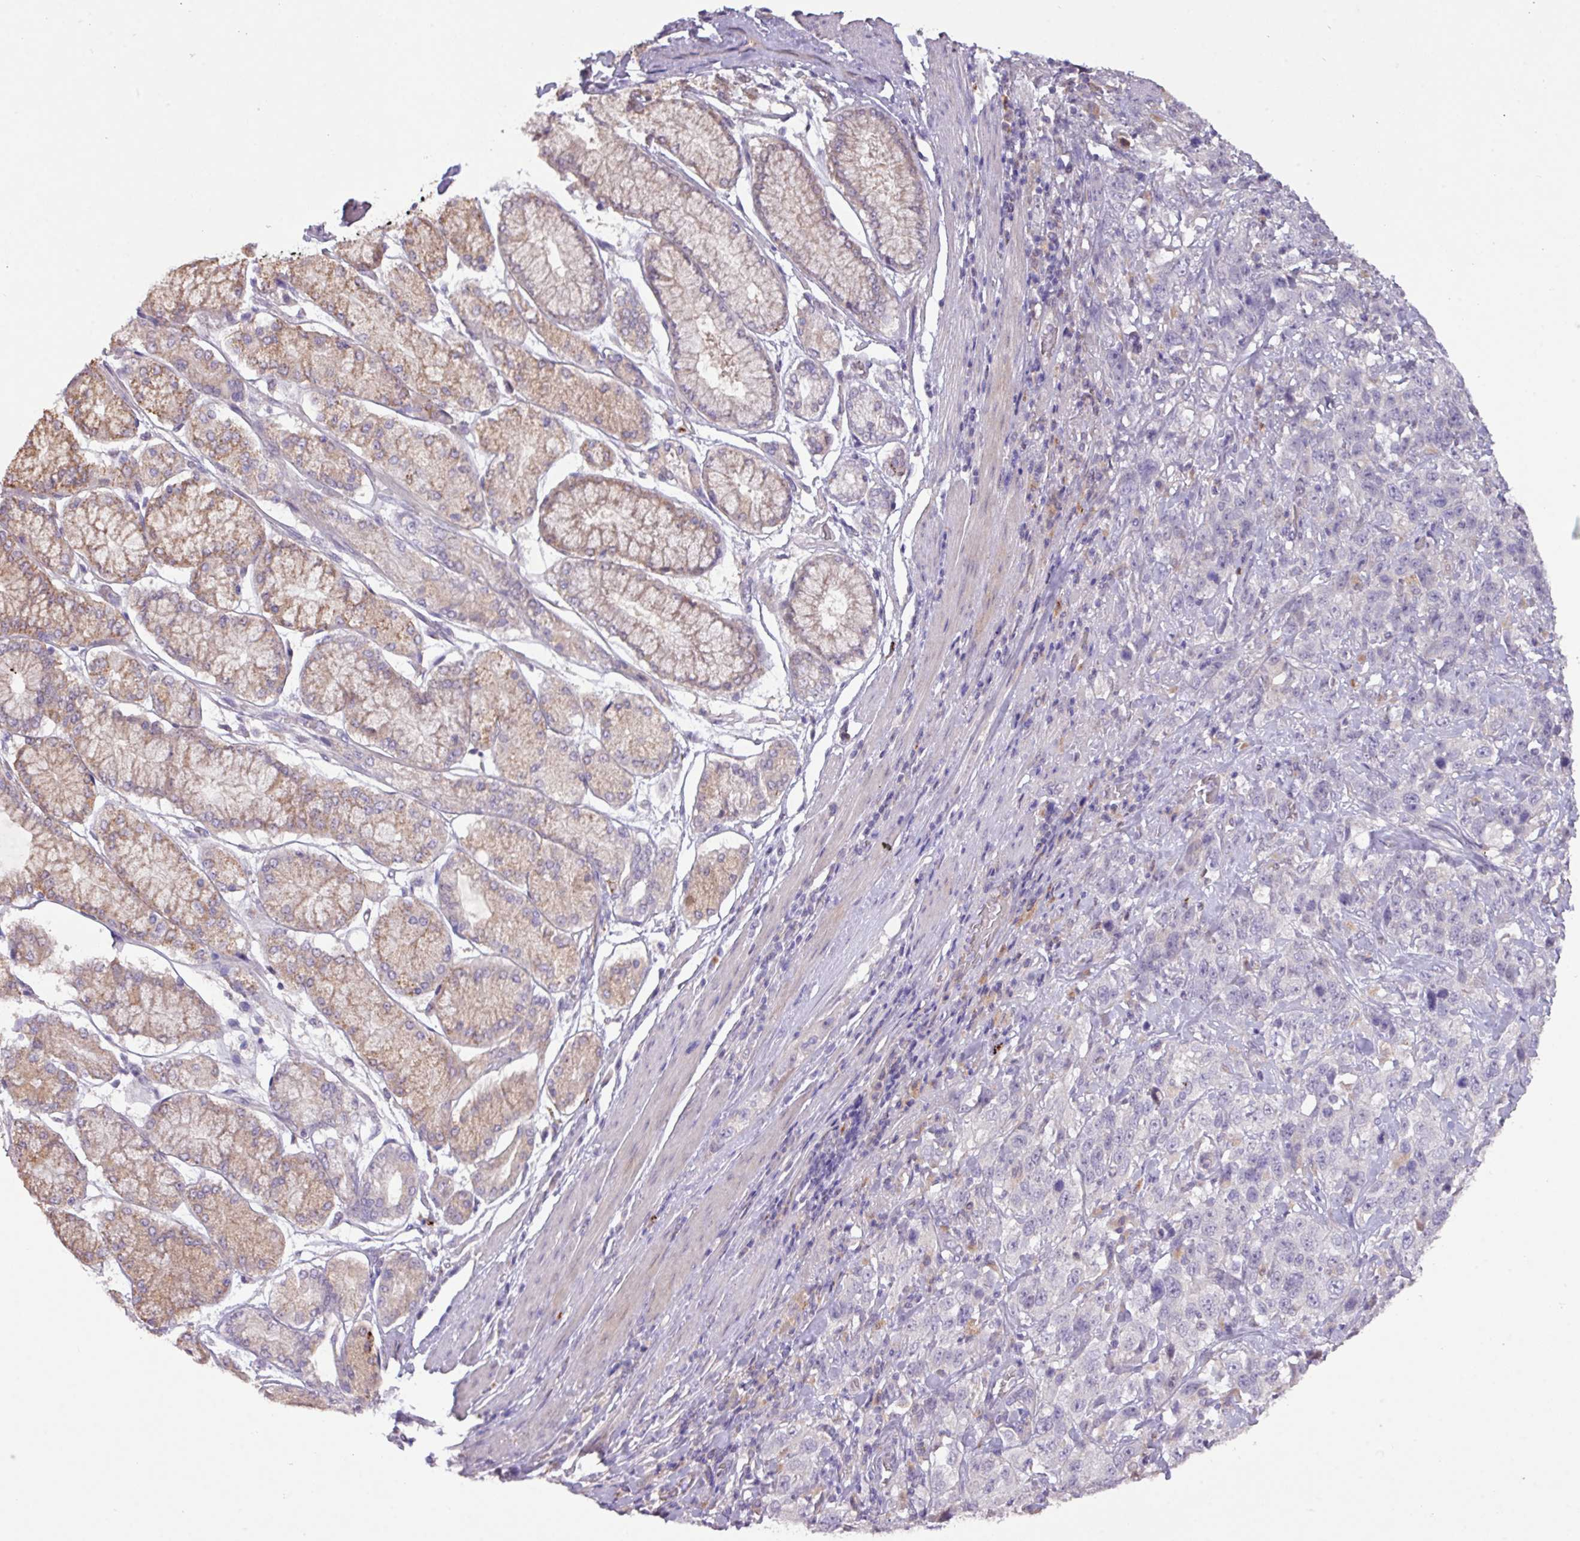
{"staining": {"intensity": "negative", "quantity": "none", "location": "none"}, "tissue": "stomach cancer", "cell_type": "Tumor cells", "image_type": "cancer", "snomed": [{"axis": "morphology", "description": "Normal tissue, NOS"}, {"axis": "morphology", "description": "Adenocarcinoma, NOS"}, {"axis": "topography", "description": "Lymph node"}, {"axis": "topography", "description": "Stomach"}], "caption": "Human adenocarcinoma (stomach) stained for a protein using immunohistochemistry (IHC) shows no staining in tumor cells.", "gene": "PRADC1", "patient": {"sex": "male", "age": 48}}